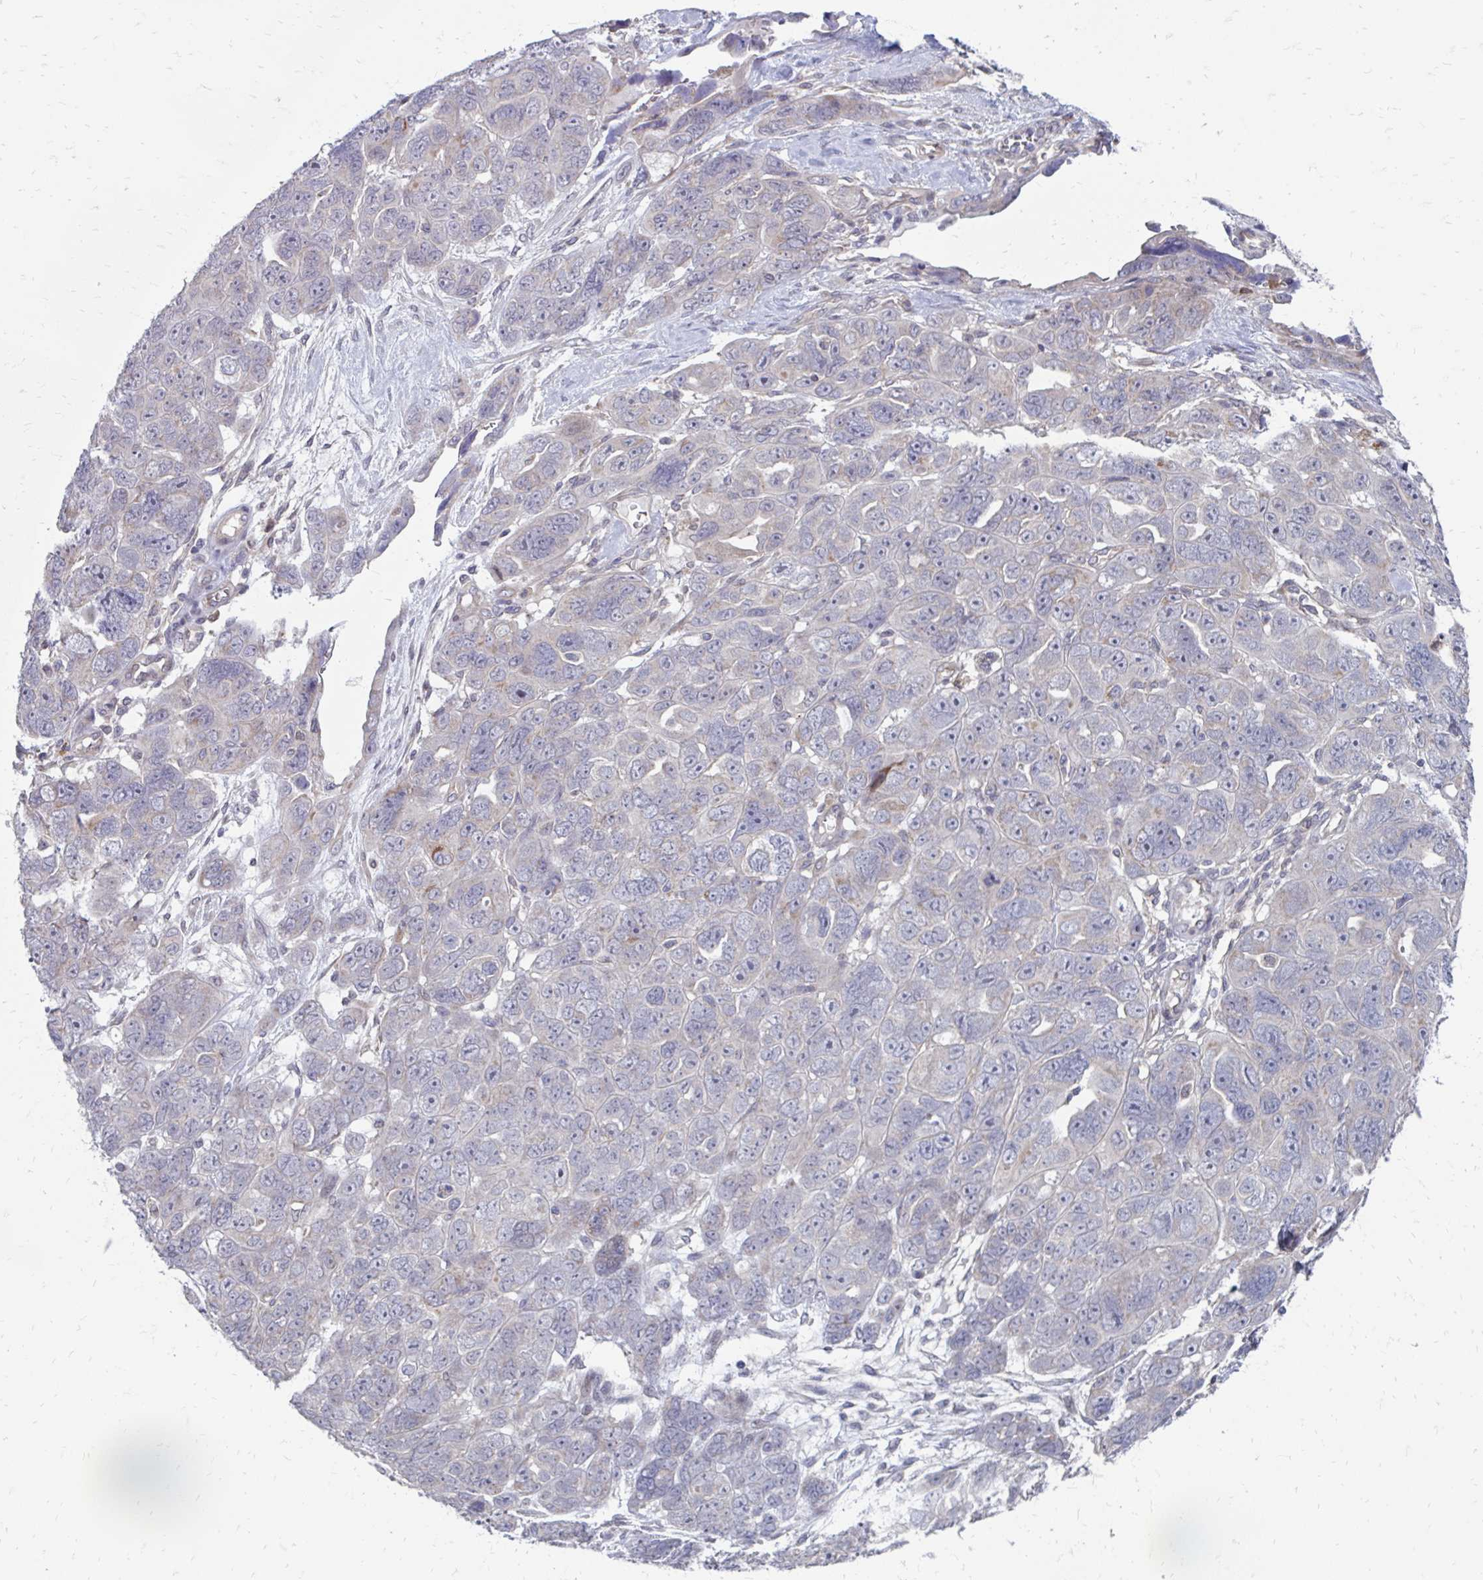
{"staining": {"intensity": "negative", "quantity": "none", "location": "none"}, "tissue": "ovarian cancer", "cell_type": "Tumor cells", "image_type": "cancer", "snomed": [{"axis": "morphology", "description": "Cystadenocarcinoma, serous, NOS"}, {"axis": "topography", "description": "Ovary"}], "caption": "Serous cystadenocarcinoma (ovarian) stained for a protein using immunohistochemistry demonstrates no positivity tumor cells.", "gene": "ITPR2", "patient": {"sex": "female", "age": 63}}